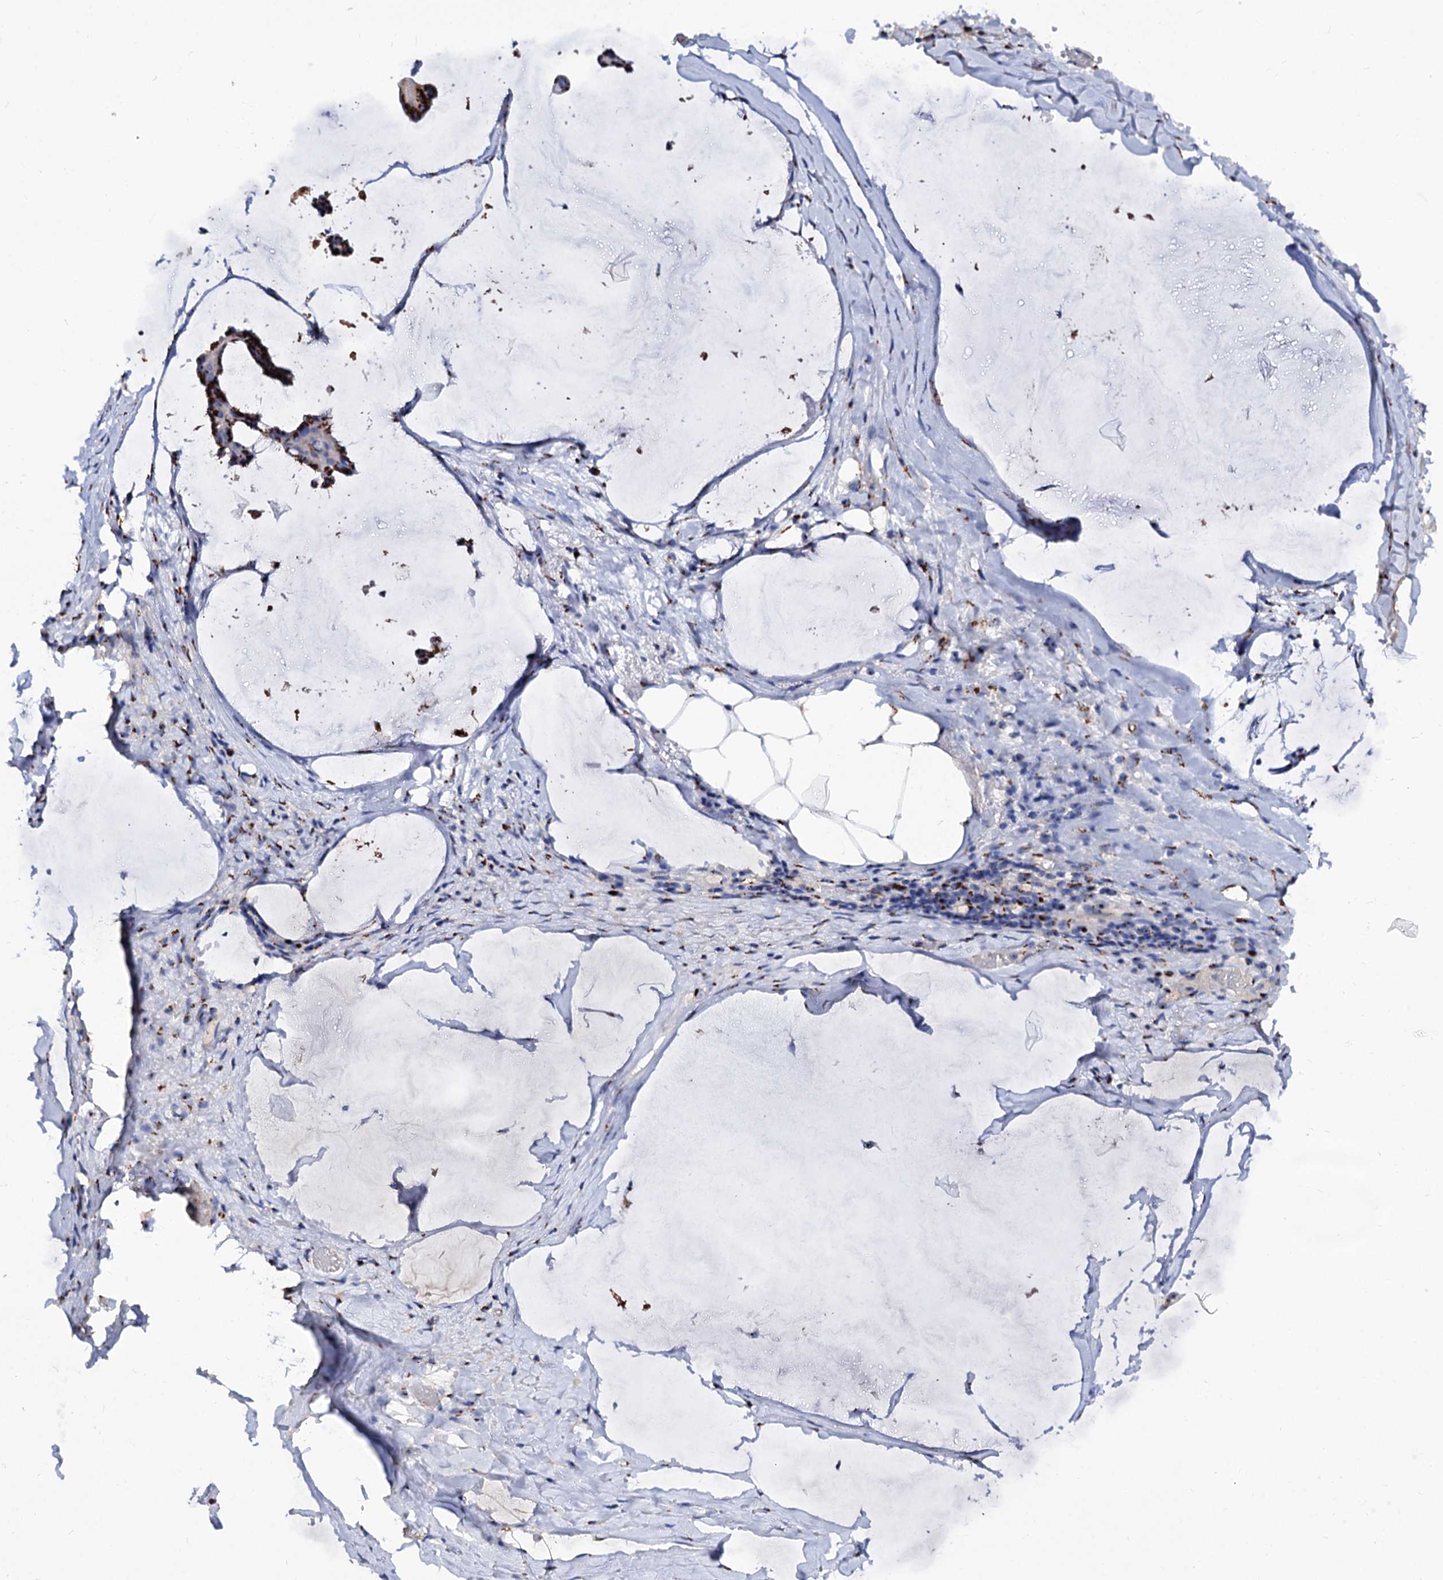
{"staining": {"intensity": "strong", "quantity": "25%-75%", "location": "cytoplasmic/membranous"}, "tissue": "ovarian cancer", "cell_type": "Tumor cells", "image_type": "cancer", "snomed": [{"axis": "morphology", "description": "Cystadenocarcinoma, mucinous, NOS"}, {"axis": "topography", "description": "Ovary"}], "caption": "Tumor cells demonstrate strong cytoplasmic/membranous staining in about 25%-75% of cells in mucinous cystadenocarcinoma (ovarian).", "gene": "TM9SF3", "patient": {"sex": "female", "age": 73}}